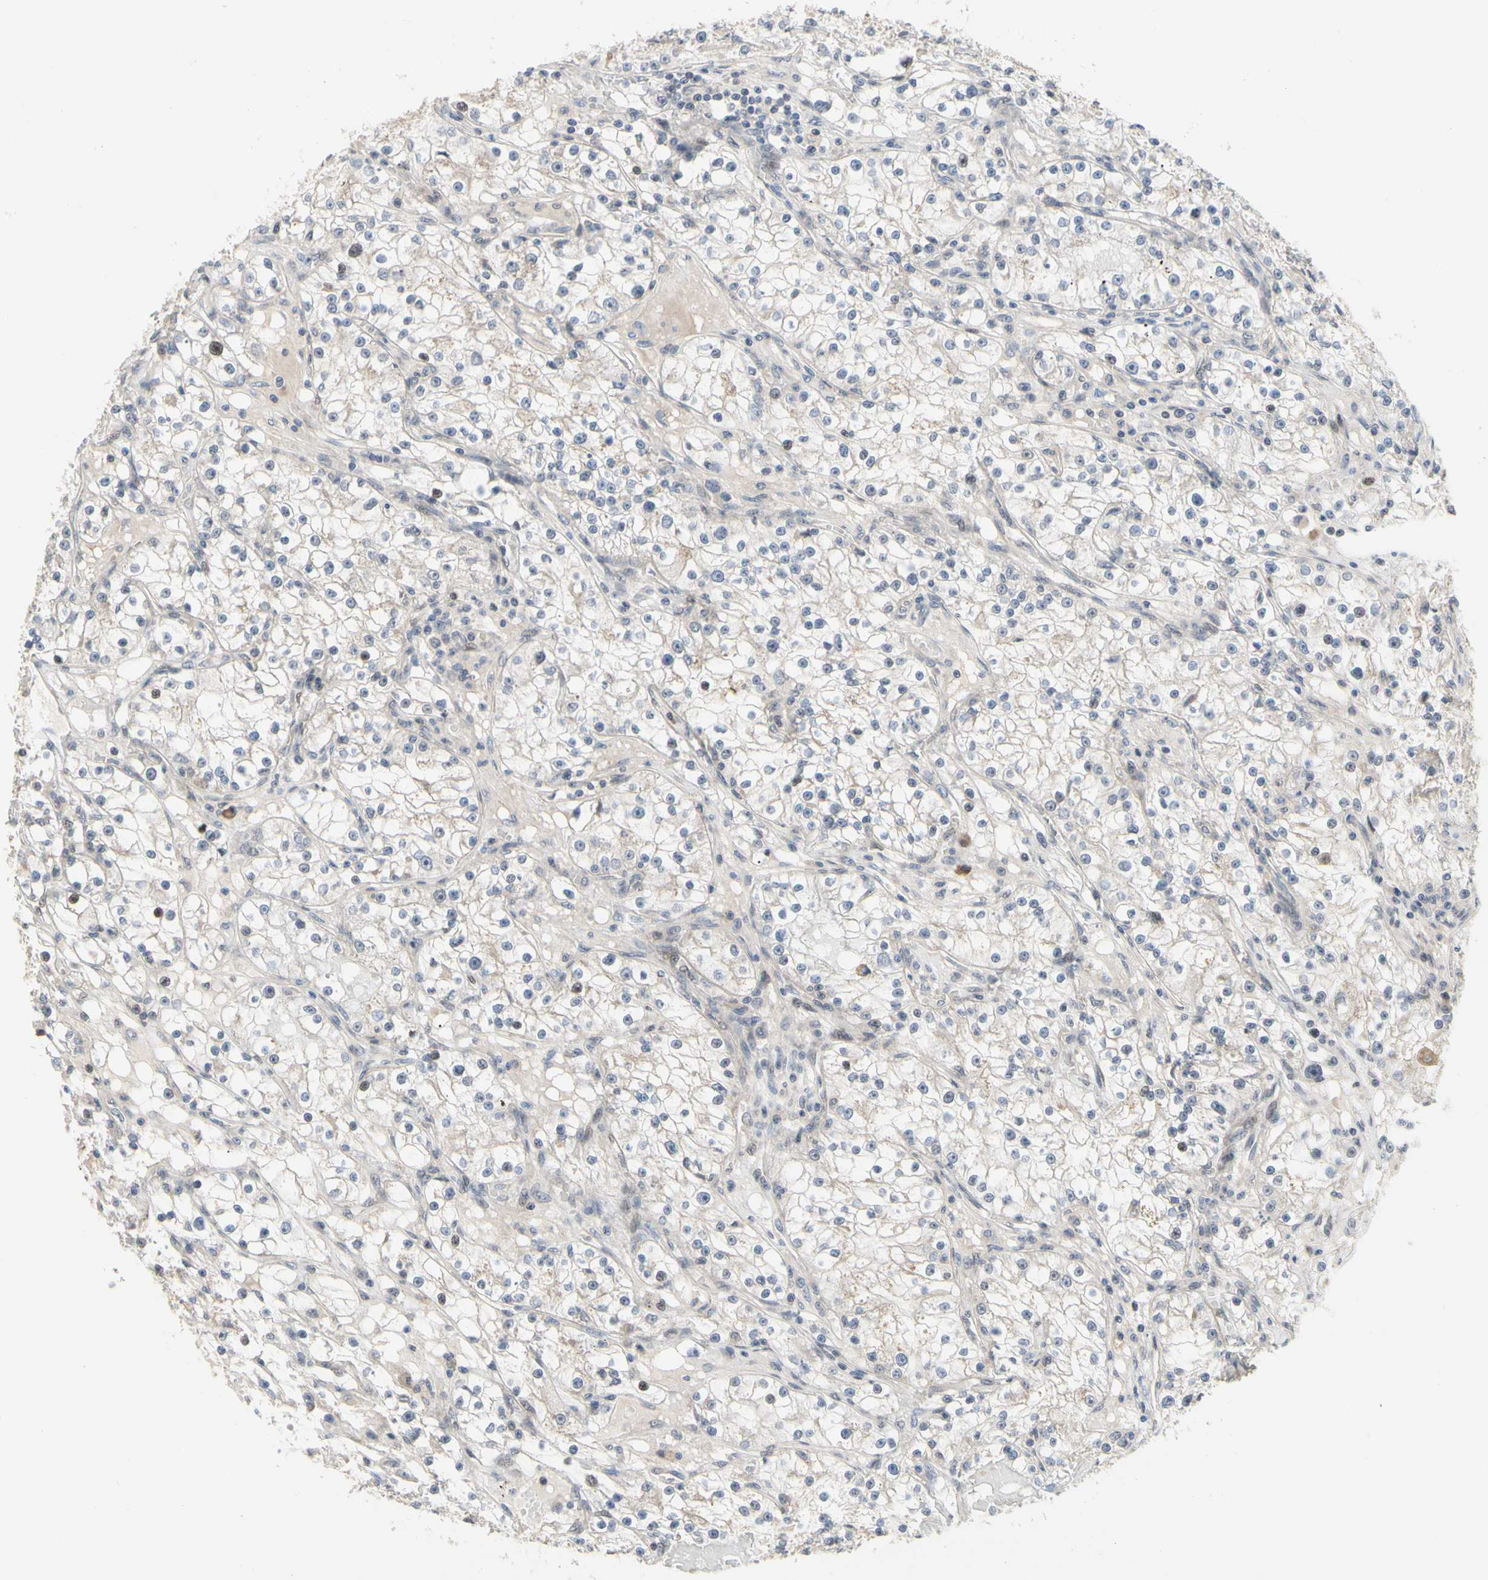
{"staining": {"intensity": "negative", "quantity": "none", "location": "none"}, "tissue": "renal cancer", "cell_type": "Tumor cells", "image_type": "cancer", "snomed": [{"axis": "morphology", "description": "Adenocarcinoma, NOS"}, {"axis": "topography", "description": "Kidney"}], "caption": "DAB immunohistochemical staining of renal adenocarcinoma exhibits no significant expression in tumor cells.", "gene": "CDK5", "patient": {"sex": "male", "age": 56}}